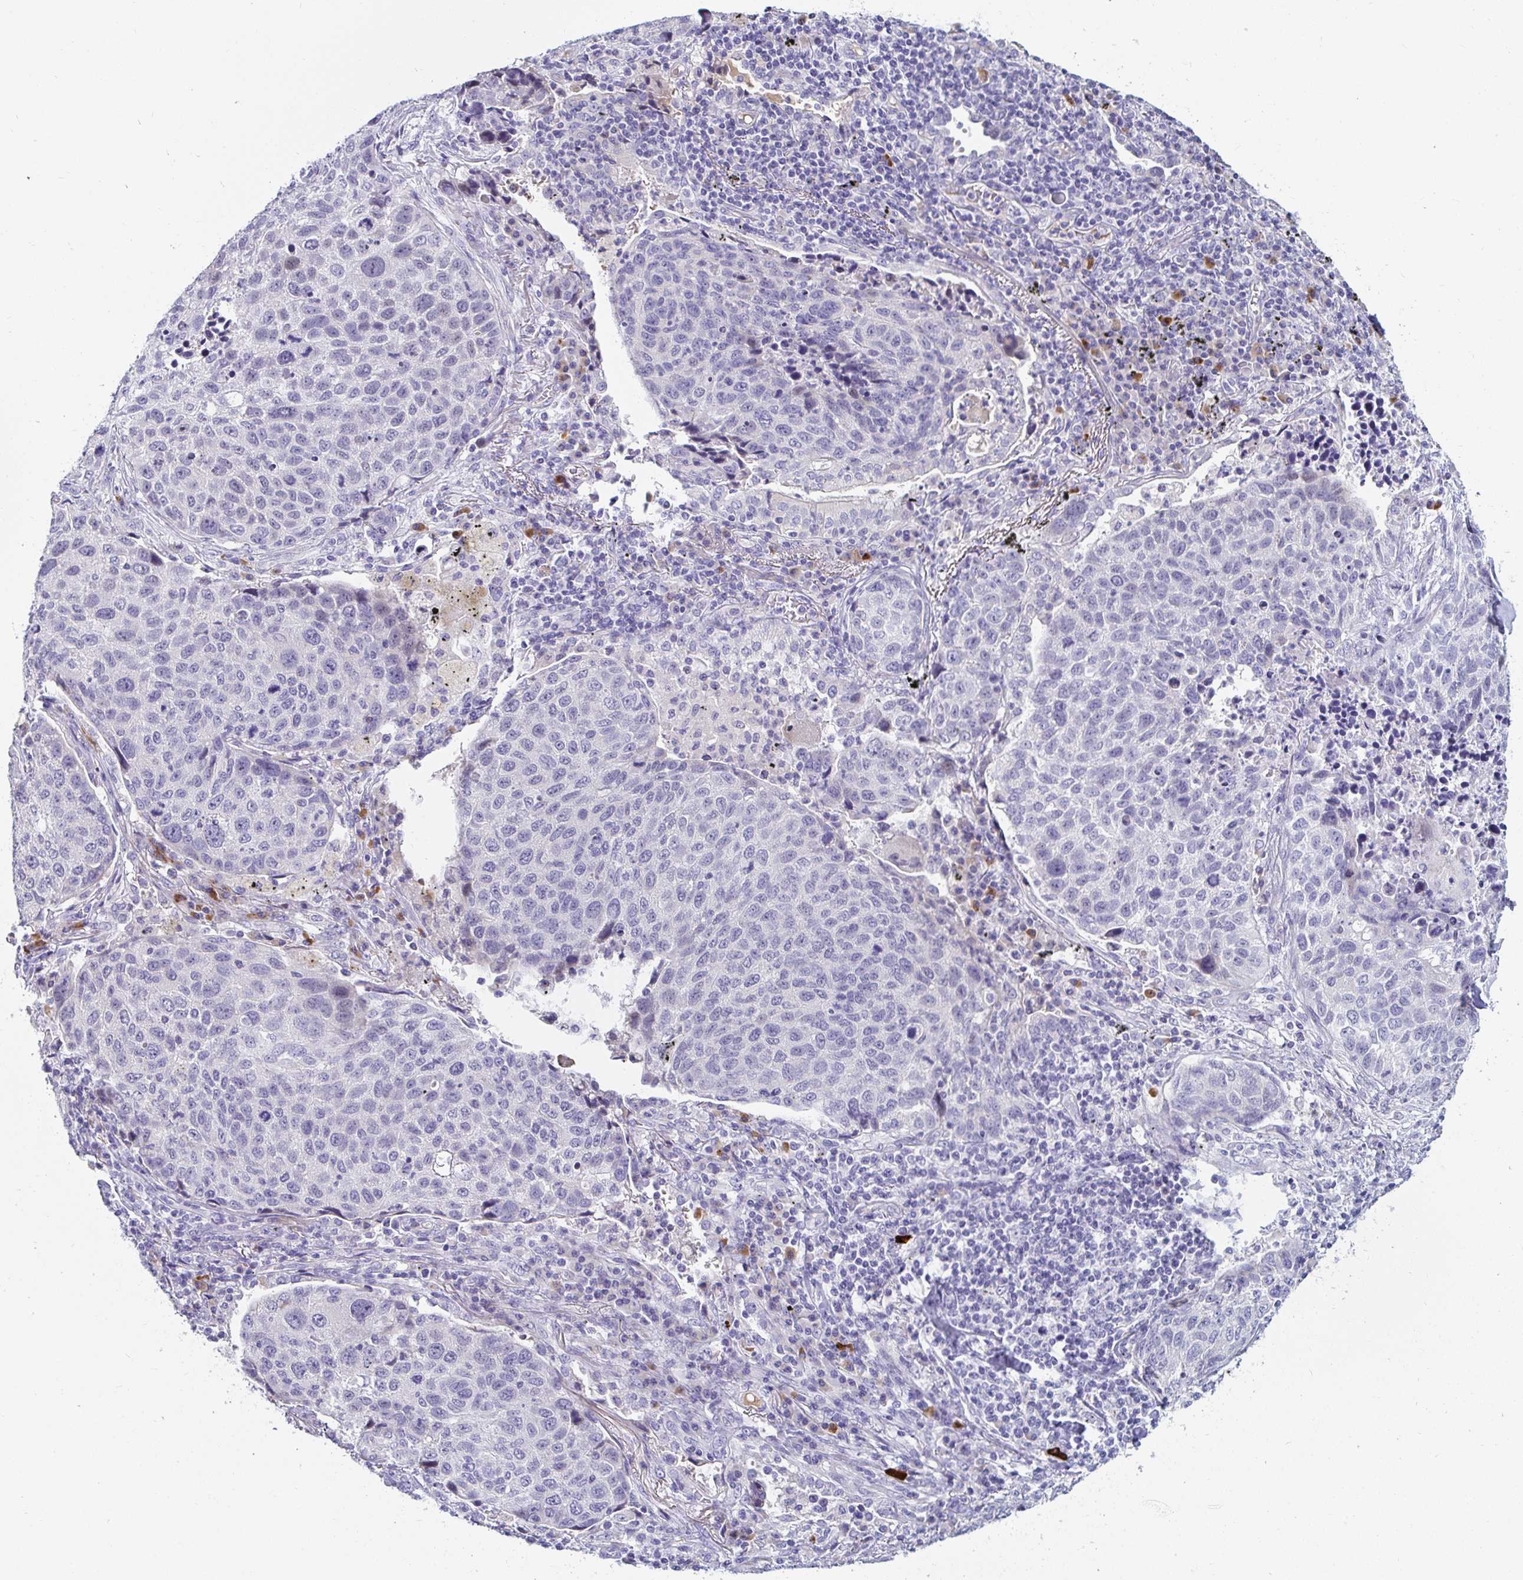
{"staining": {"intensity": "negative", "quantity": "none", "location": "none"}, "tissue": "lung cancer", "cell_type": "Tumor cells", "image_type": "cancer", "snomed": [{"axis": "morphology", "description": "Squamous cell carcinoma, NOS"}, {"axis": "topography", "description": "Lymph node"}, {"axis": "topography", "description": "Lung"}], "caption": "A high-resolution photomicrograph shows immunohistochemistry staining of lung squamous cell carcinoma, which shows no significant positivity in tumor cells. (Stains: DAB IHC with hematoxylin counter stain, Microscopy: brightfield microscopy at high magnification).", "gene": "C4orf17", "patient": {"sex": "male", "age": 61}}